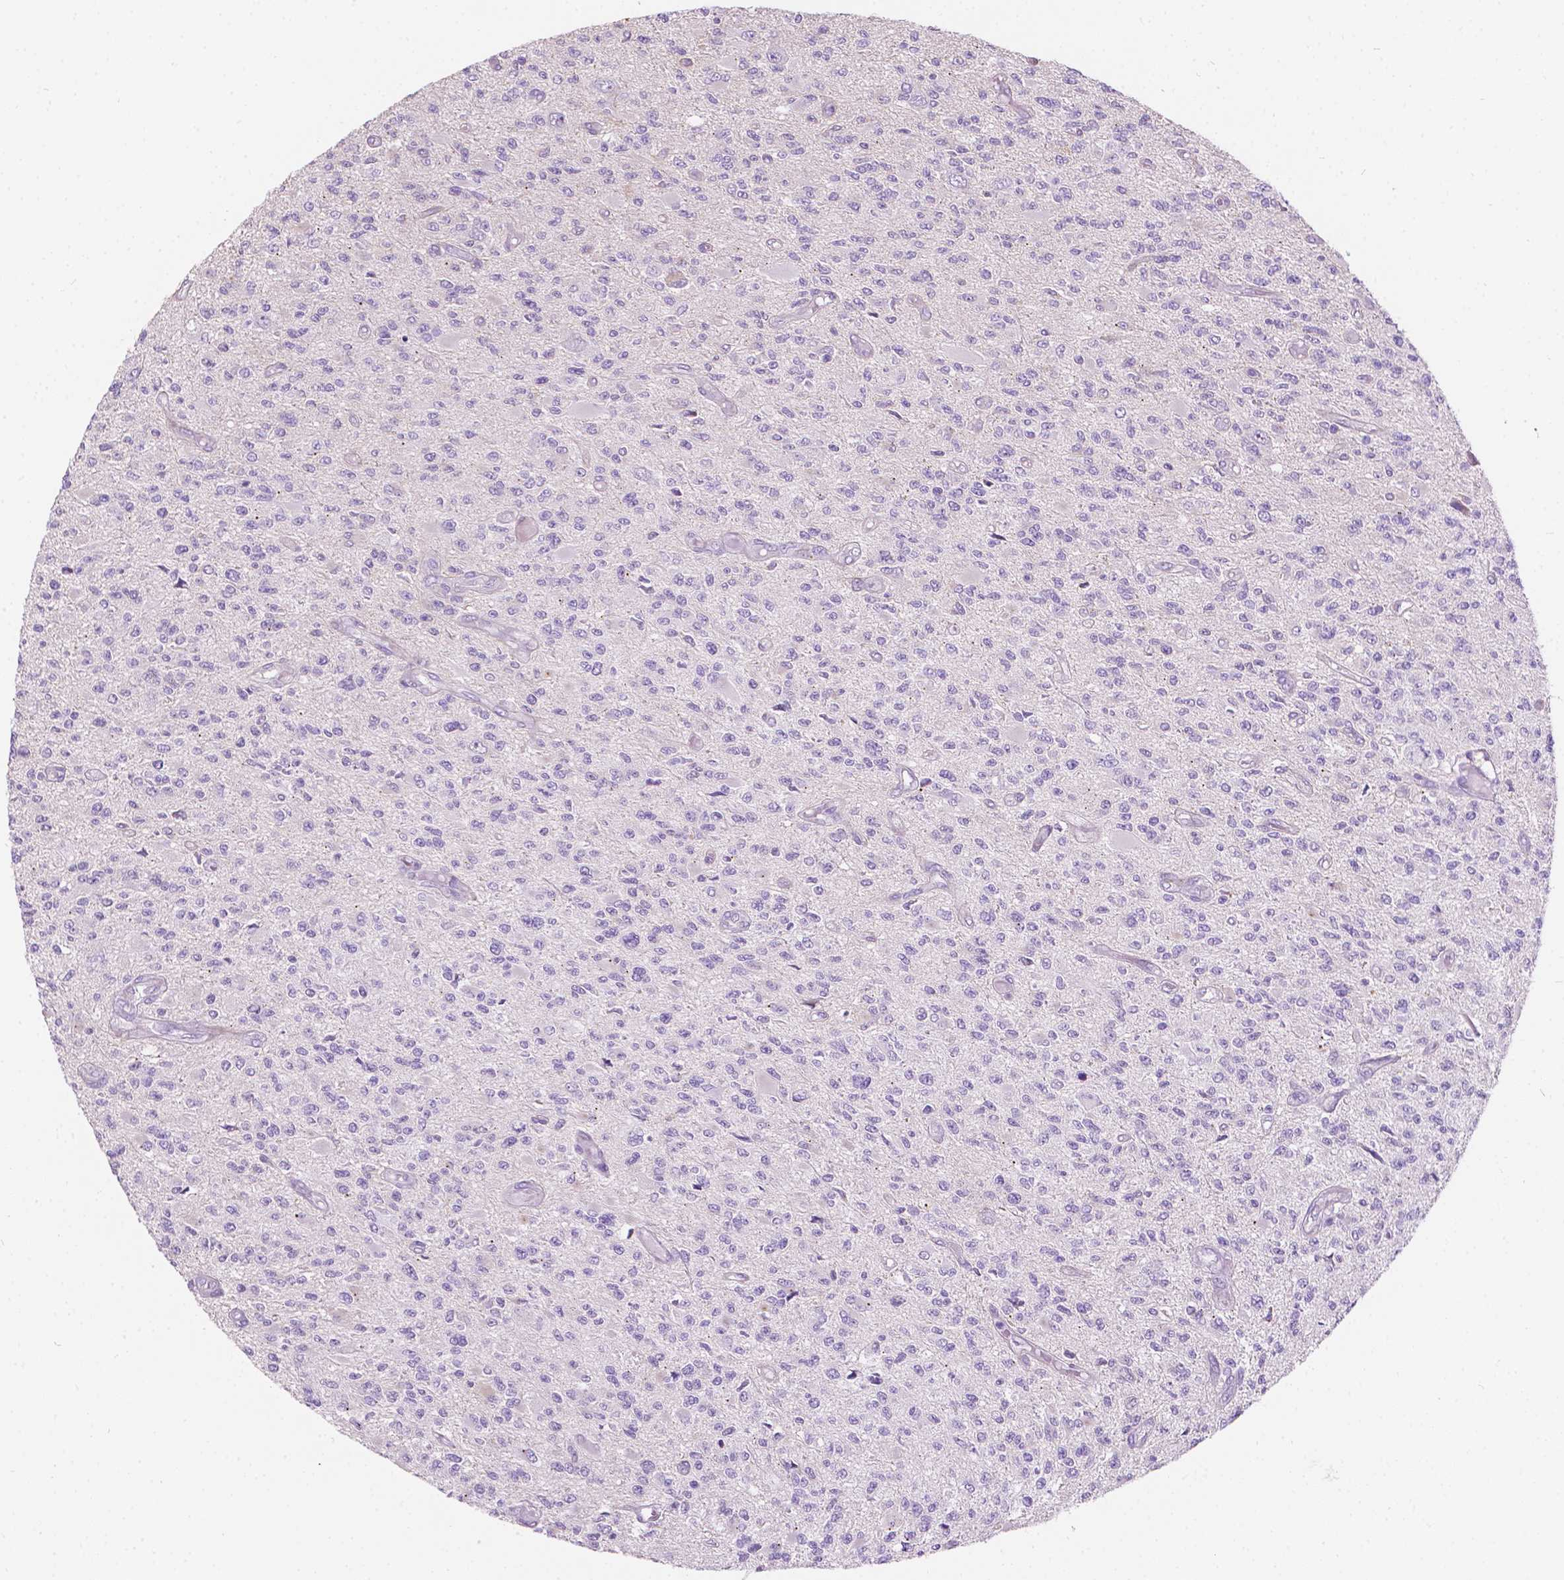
{"staining": {"intensity": "negative", "quantity": "none", "location": "none"}, "tissue": "glioma", "cell_type": "Tumor cells", "image_type": "cancer", "snomed": [{"axis": "morphology", "description": "Glioma, malignant, High grade"}, {"axis": "topography", "description": "Brain"}], "caption": "A micrograph of malignant glioma (high-grade) stained for a protein demonstrates no brown staining in tumor cells. Nuclei are stained in blue.", "gene": "NOS1AP", "patient": {"sex": "female", "age": 63}}